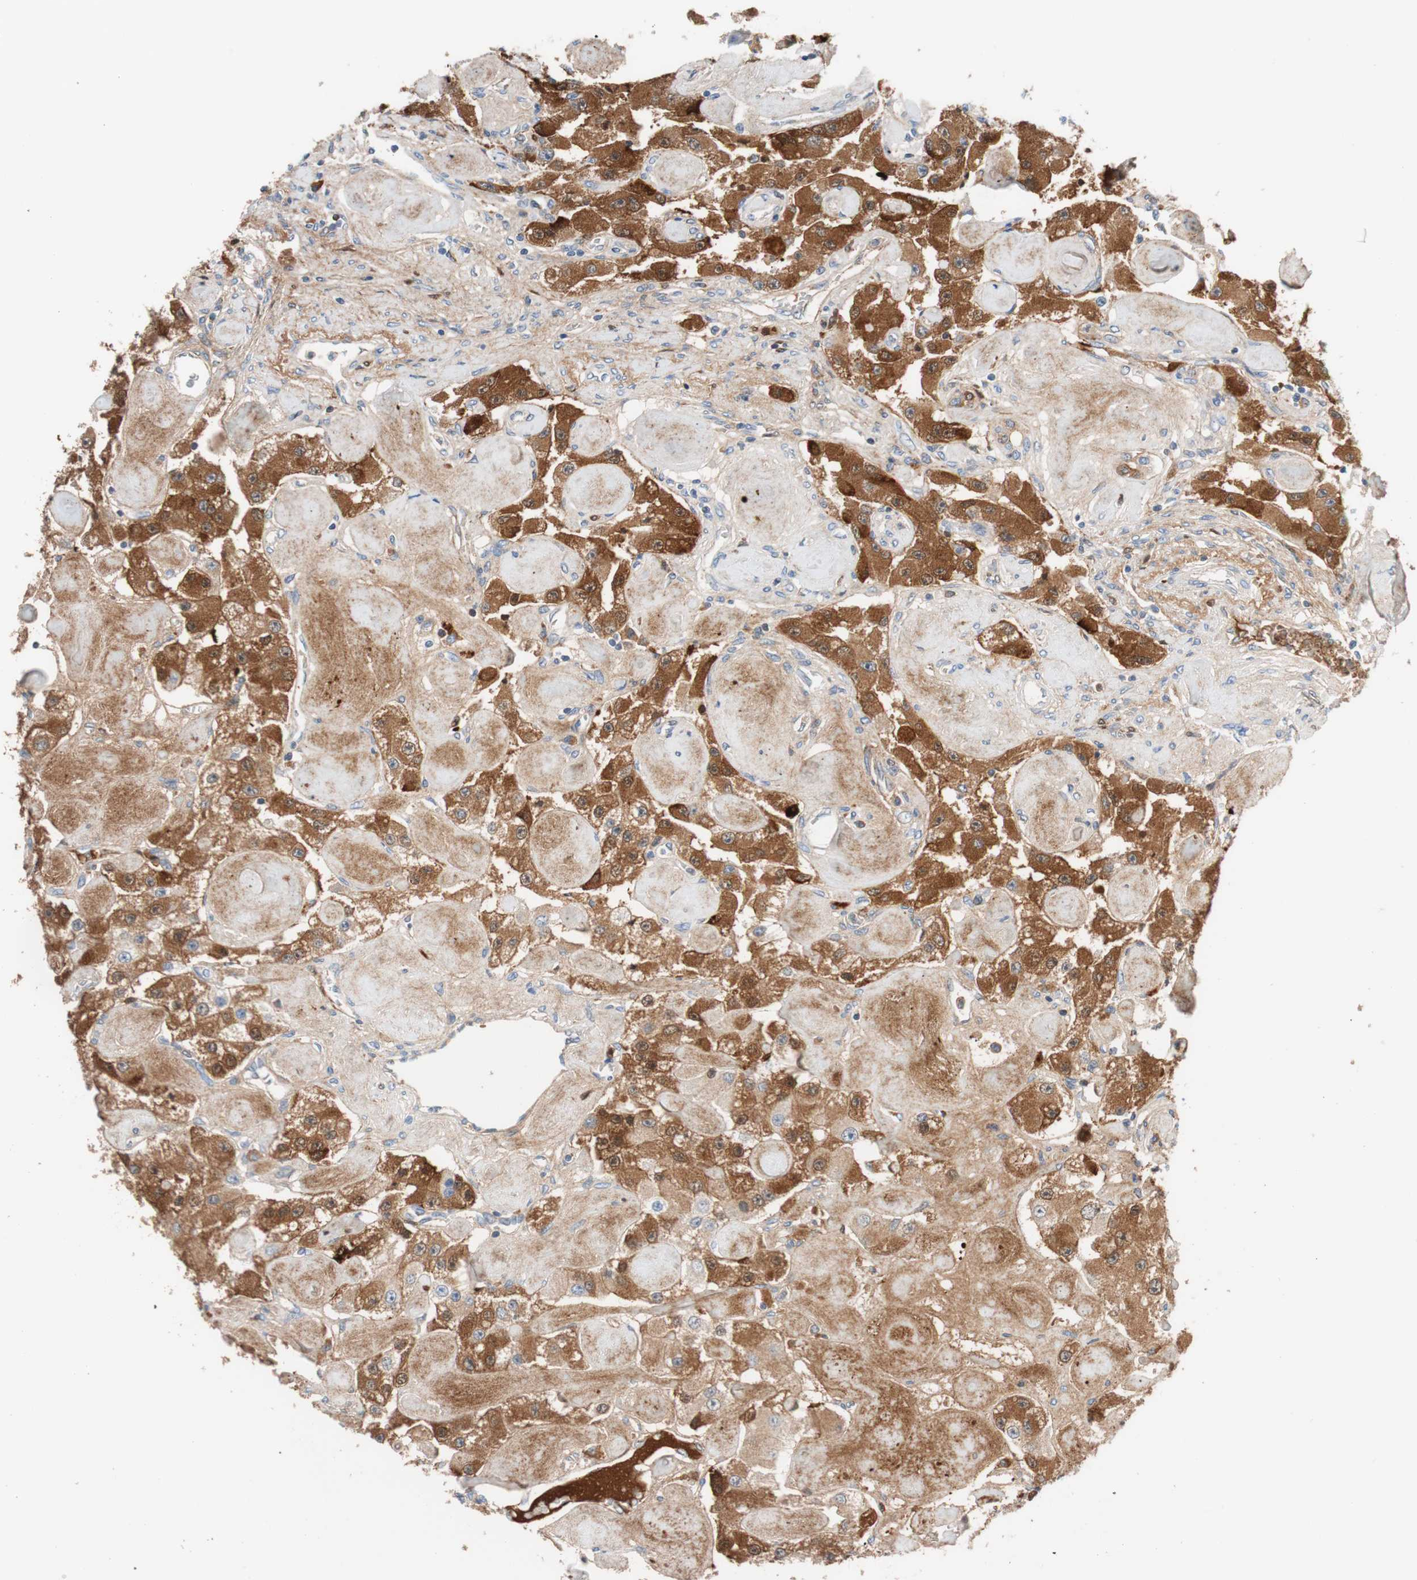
{"staining": {"intensity": "strong", "quantity": ">75%", "location": "cytoplasmic/membranous"}, "tissue": "carcinoid", "cell_type": "Tumor cells", "image_type": "cancer", "snomed": [{"axis": "morphology", "description": "Carcinoid, malignant, NOS"}, {"axis": "topography", "description": "Pancreas"}], "caption": "Carcinoid stained for a protein displays strong cytoplasmic/membranous positivity in tumor cells.", "gene": "RBP4", "patient": {"sex": "male", "age": 41}}